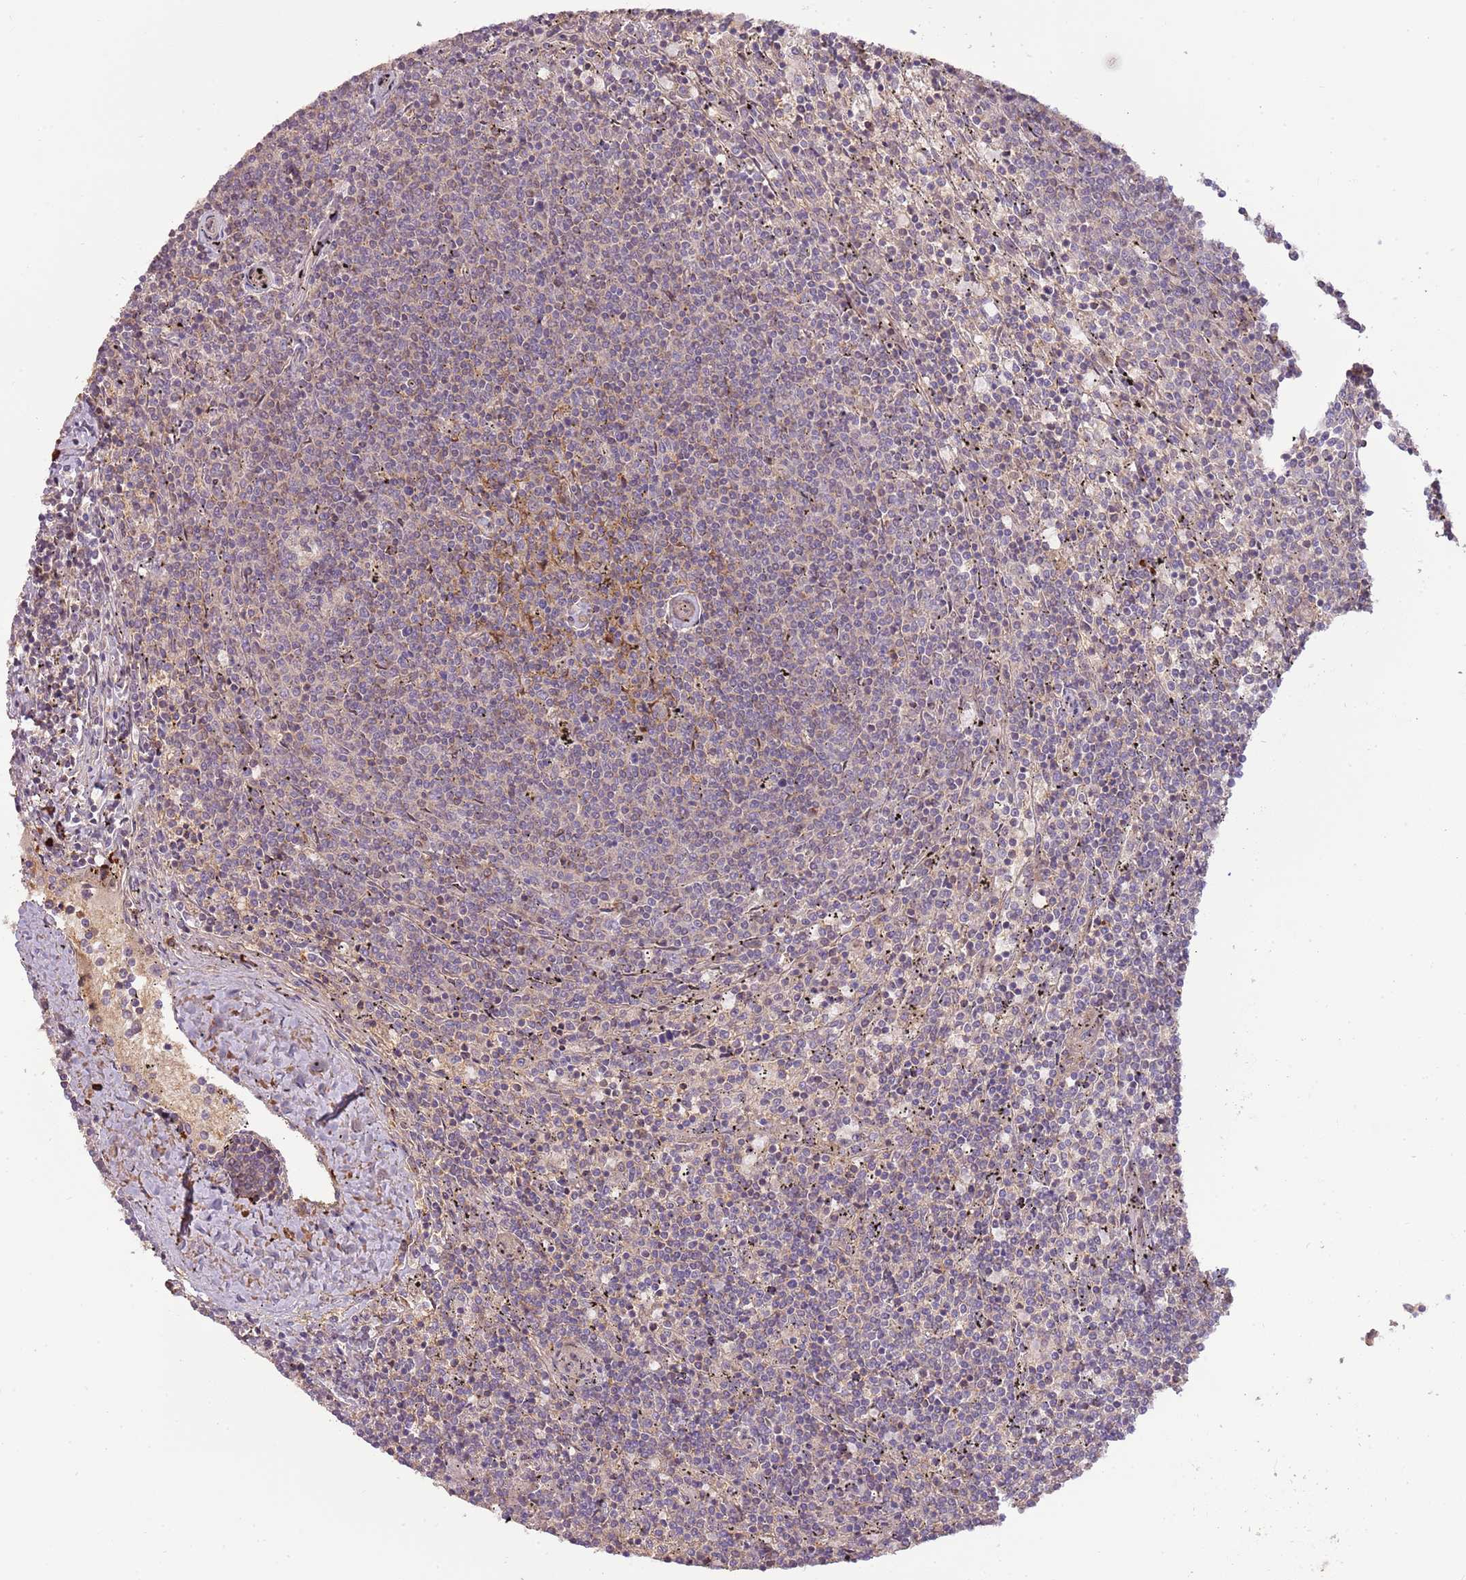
{"staining": {"intensity": "negative", "quantity": "none", "location": "none"}, "tissue": "lymphoma", "cell_type": "Tumor cells", "image_type": "cancer", "snomed": [{"axis": "morphology", "description": "Malignant lymphoma, non-Hodgkin's type, Low grade"}, {"axis": "topography", "description": "Spleen"}], "caption": "There is no significant staining in tumor cells of lymphoma.", "gene": "RNF128", "patient": {"sex": "female", "age": 50}}